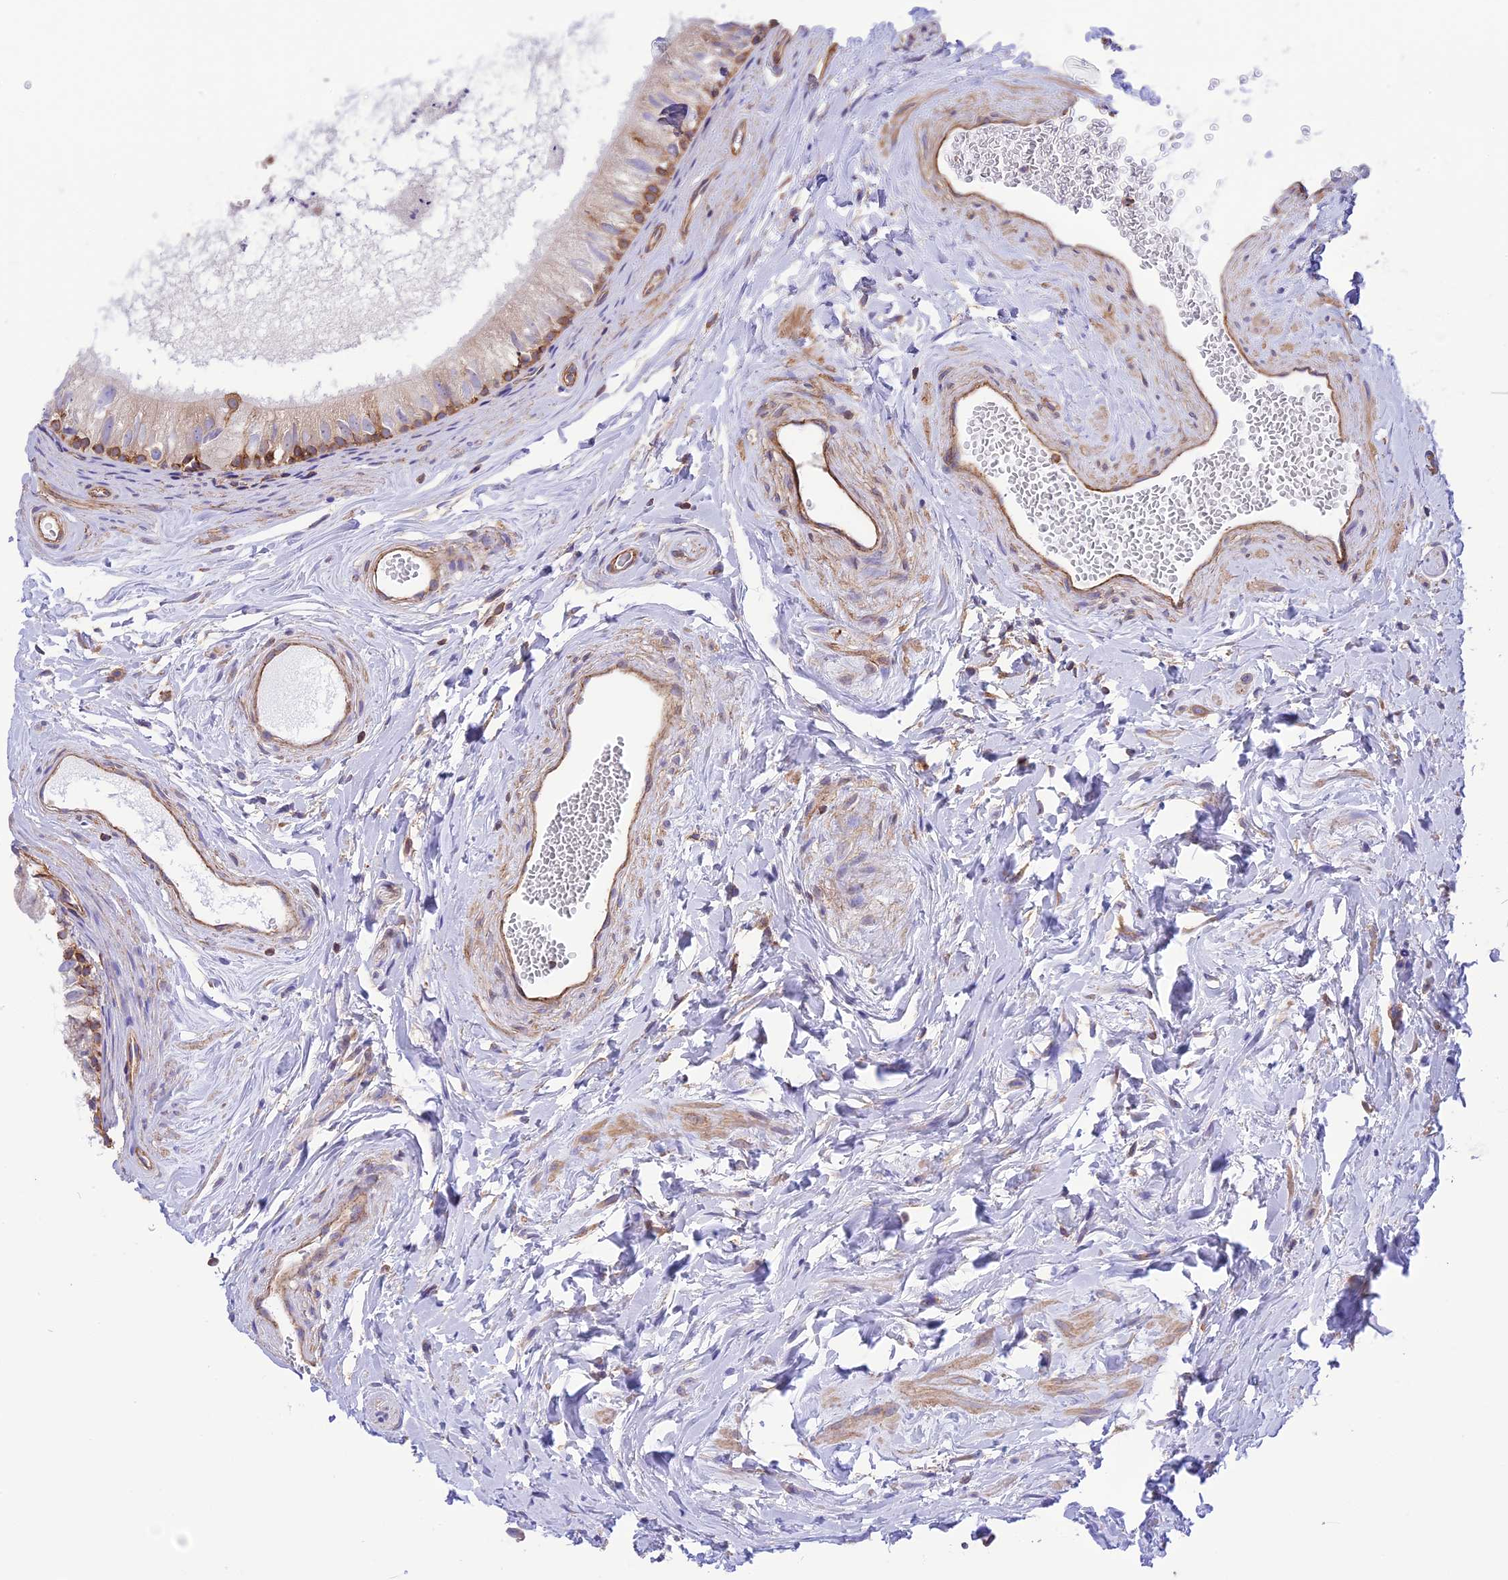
{"staining": {"intensity": "strong", "quantity": "<25%", "location": "cytoplasmic/membranous"}, "tissue": "epididymis", "cell_type": "Glandular cells", "image_type": "normal", "snomed": [{"axis": "morphology", "description": "Normal tissue, NOS"}, {"axis": "topography", "description": "Epididymis"}], "caption": "This is a micrograph of immunohistochemistry staining of normal epididymis, which shows strong staining in the cytoplasmic/membranous of glandular cells.", "gene": "SEPTIN9", "patient": {"sex": "male", "age": 56}}